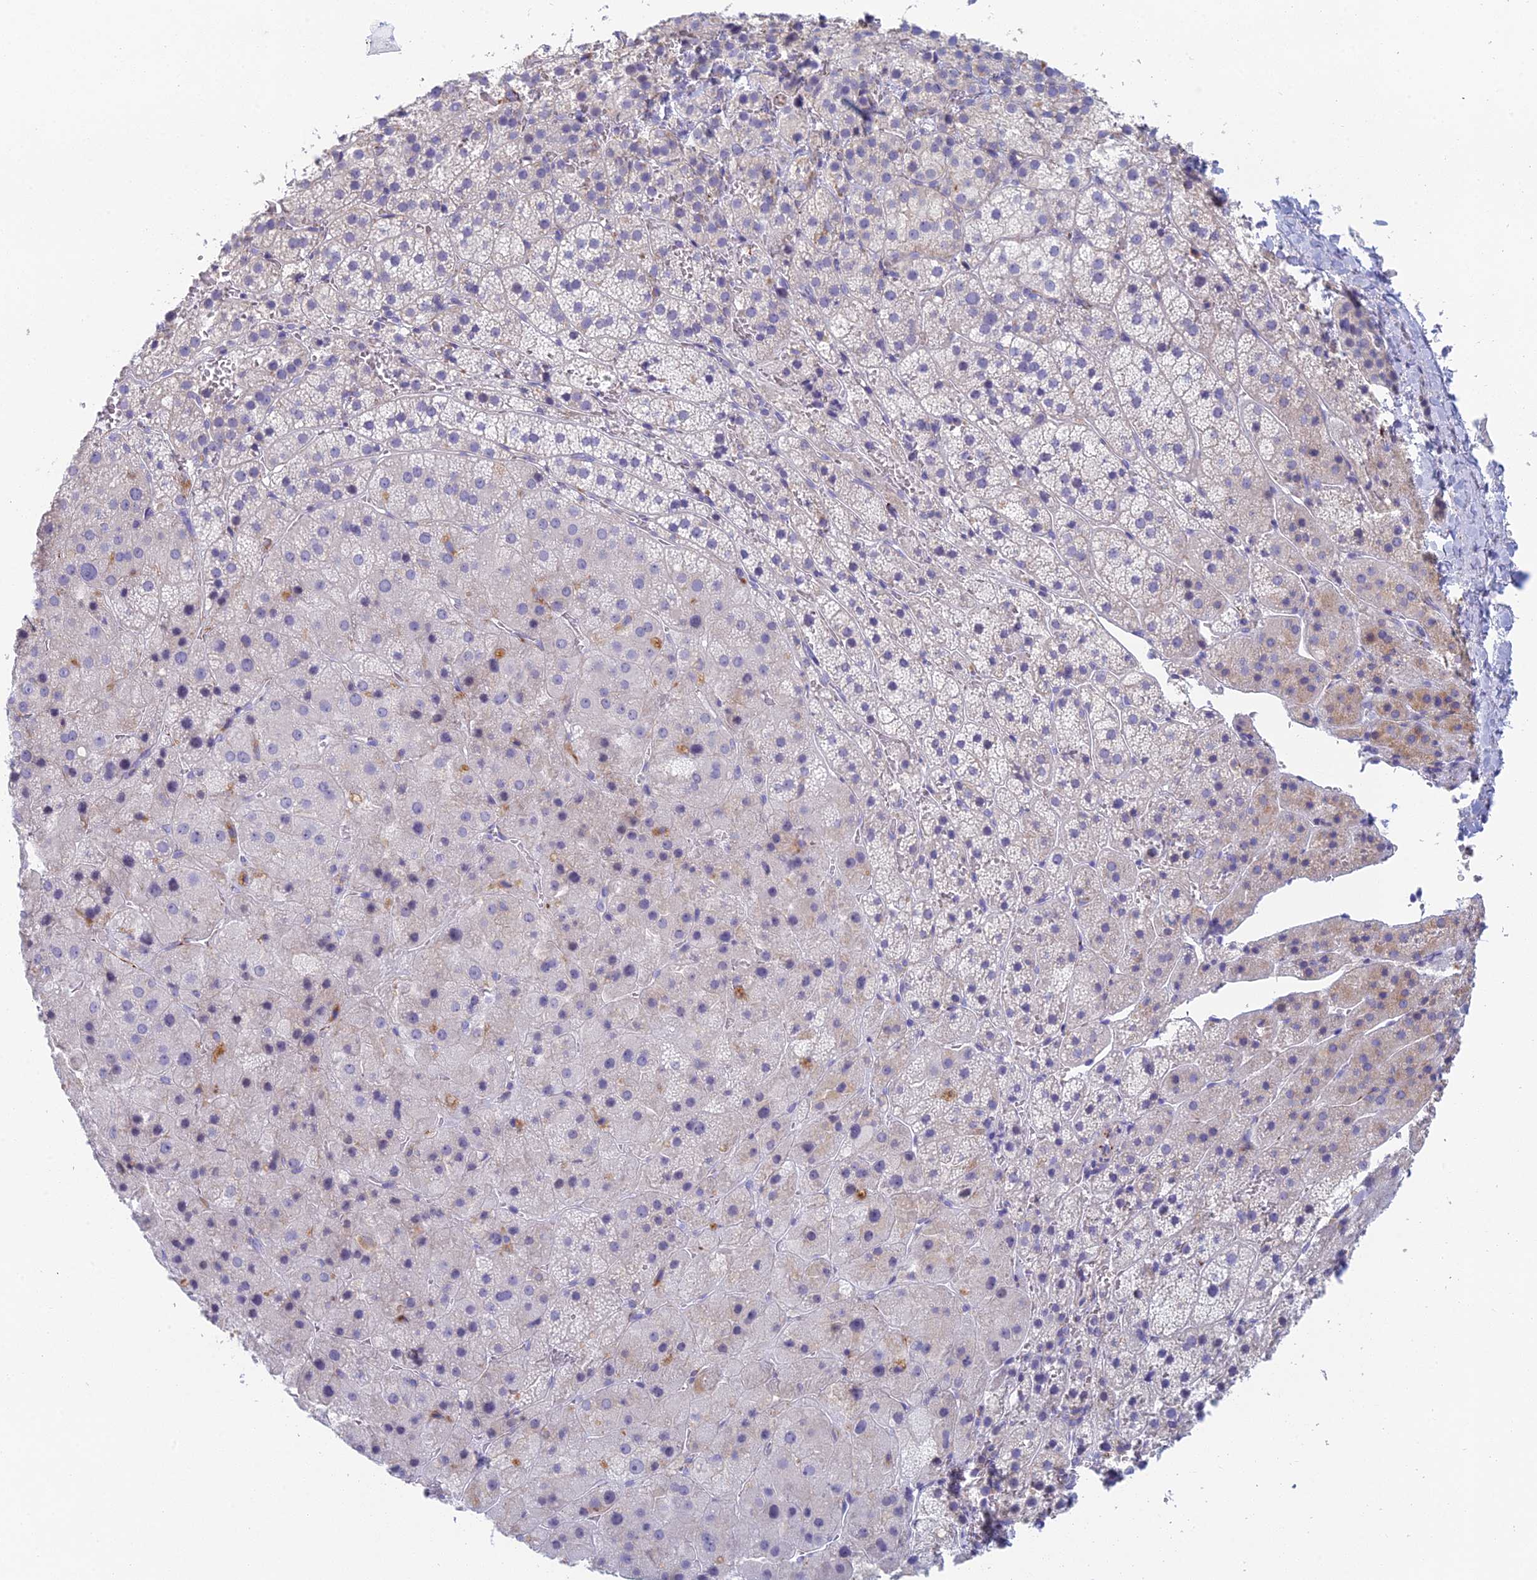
{"staining": {"intensity": "negative", "quantity": "none", "location": "none"}, "tissue": "adrenal gland", "cell_type": "Glandular cells", "image_type": "normal", "snomed": [{"axis": "morphology", "description": "Normal tissue, NOS"}, {"axis": "topography", "description": "Adrenal gland"}], "caption": "This is a image of IHC staining of normal adrenal gland, which shows no staining in glandular cells. Nuclei are stained in blue.", "gene": "FERD3L", "patient": {"sex": "female", "age": 44}}